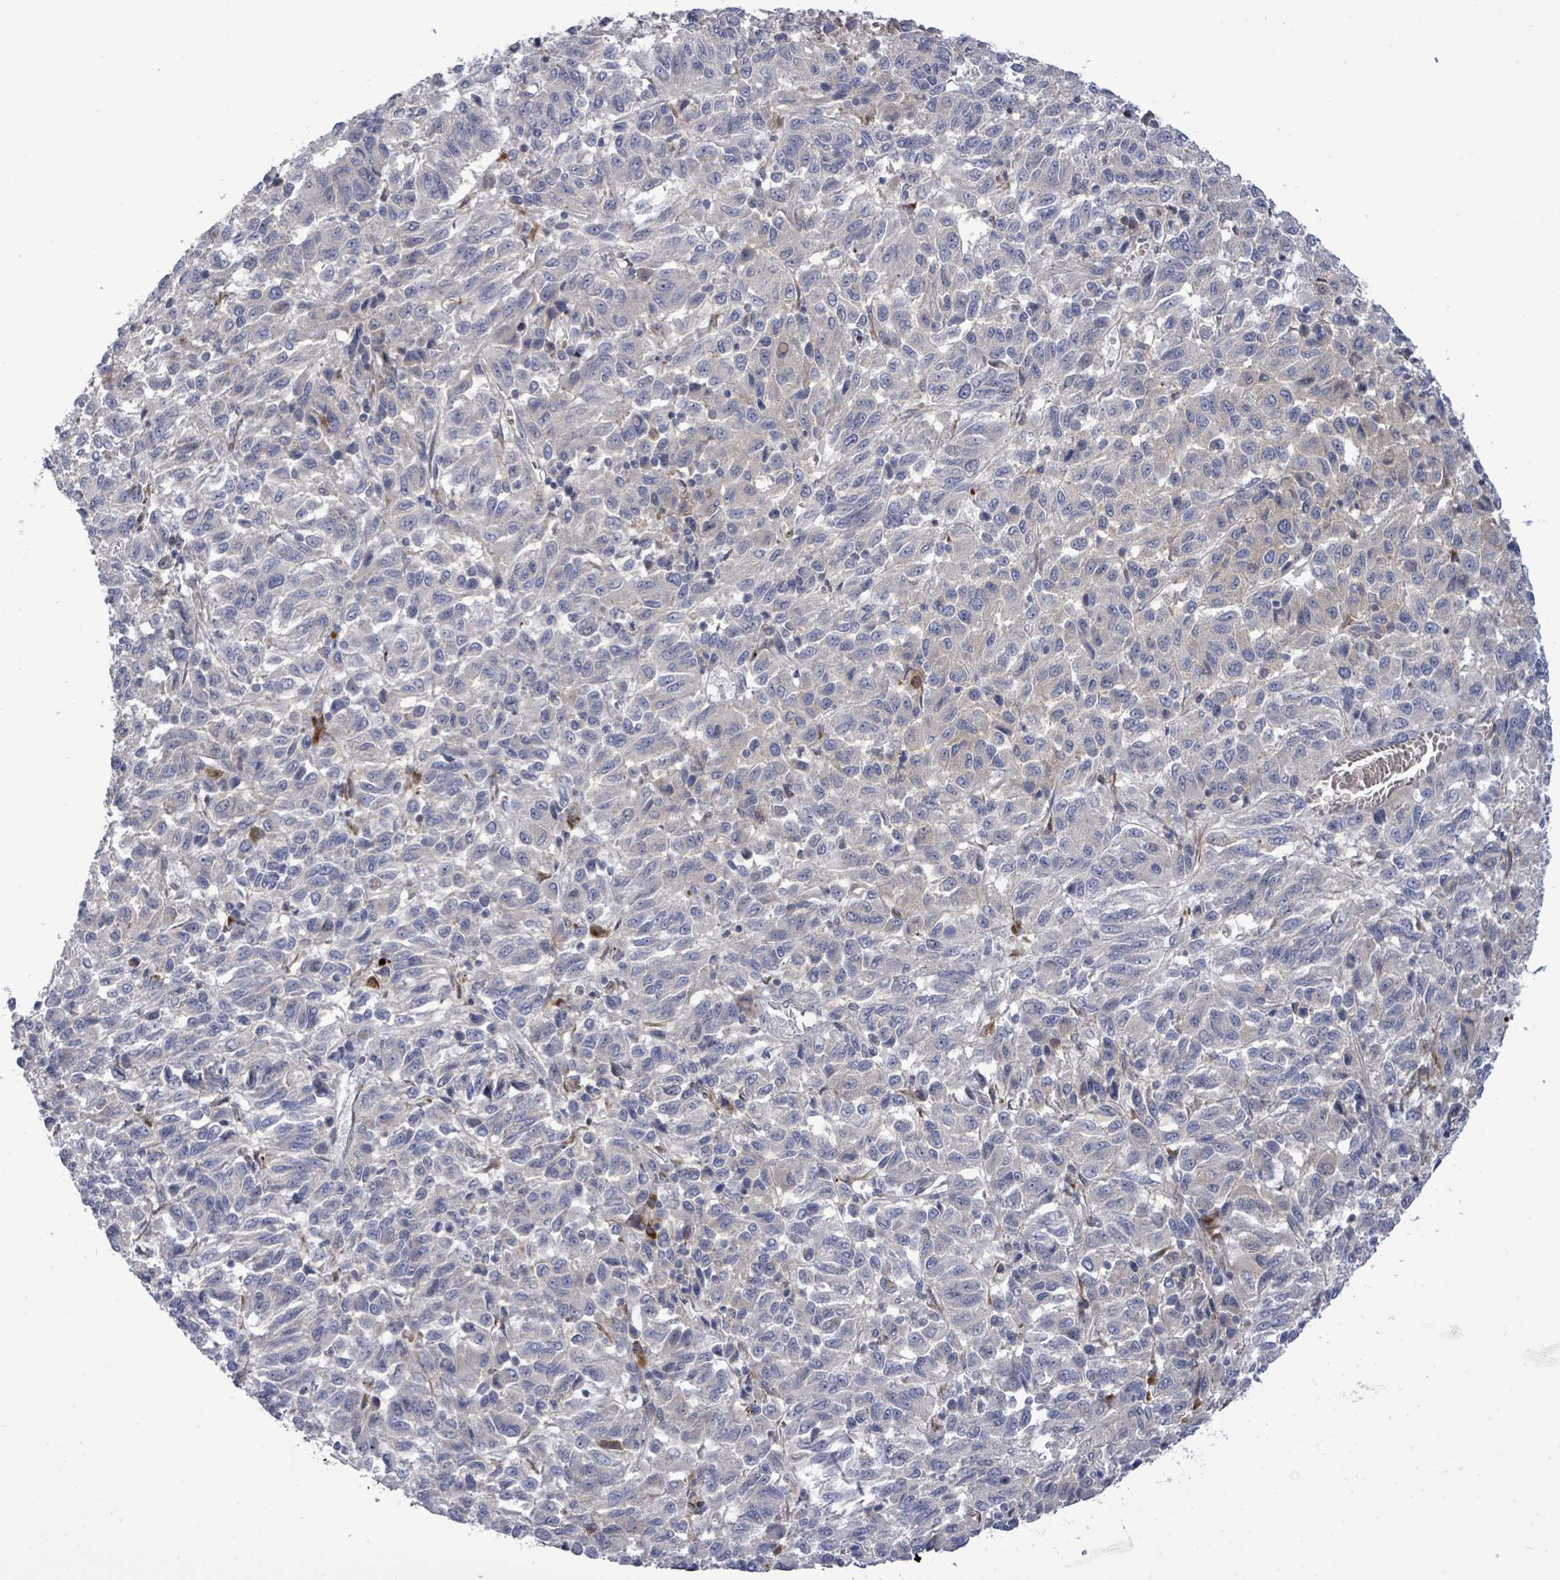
{"staining": {"intensity": "negative", "quantity": "none", "location": "none"}, "tissue": "melanoma", "cell_type": "Tumor cells", "image_type": "cancer", "snomed": [{"axis": "morphology", "description": "Malignant melanoma, Metastatic site"}, {"axis": "topography", "description": "Lung"}], "caption": "IHC of human melanoma displays no positivity in tumor cells.", "gene": "SAR1A", "patient": {"sex": "male", "age": 64}}